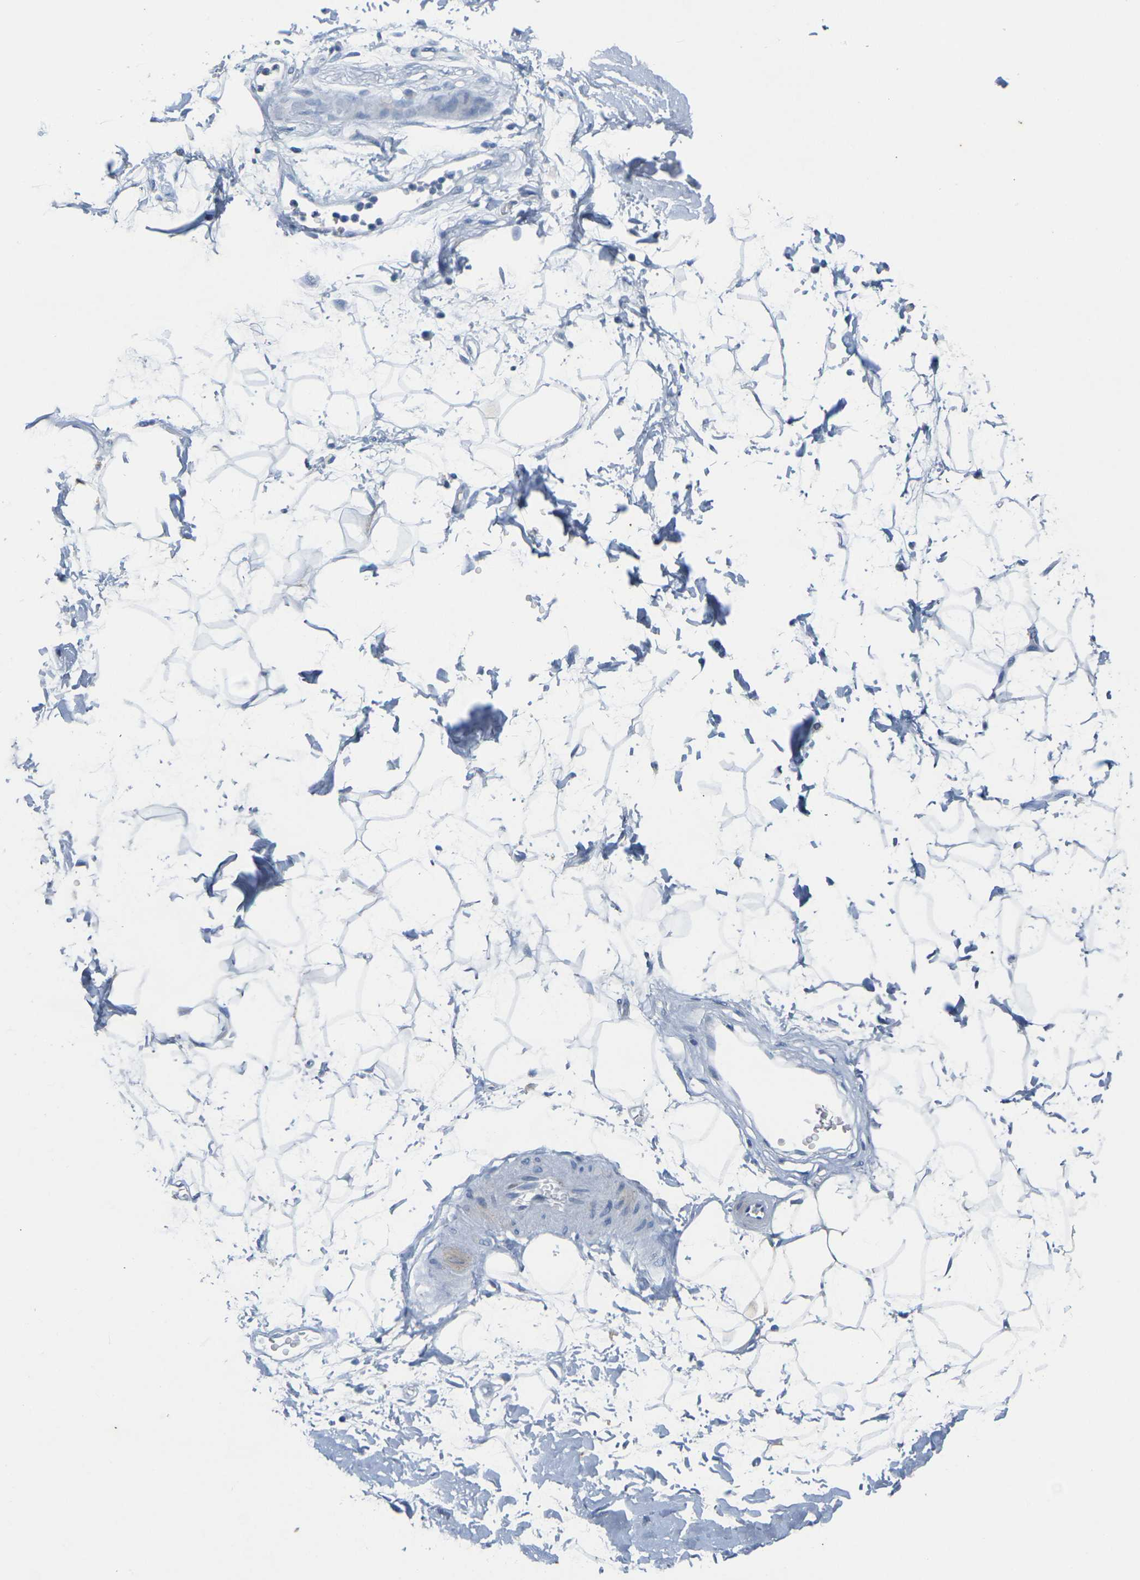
{"staining": {"intensity": "negative", "quantity": "none", "location": "none"}, "tissue": "adipose tissue", "cell_type": "Adipocytes", "image_type": "normal", "snomed": [{"axis": "morphology", "description": "Normal tissue, NOS"}, {"axis": "topography", "description": "Soft tissue"}], "caption": "Immunohistochemical staining of benign human adipose tissue exhibits no significant staining in adipocytes. (Stains: DAB (3,3'-diaminobenzidine) immunohistochemistry (IHC) with hematoxylin counter stain, Microscopy: brightfield microscopy at high magnification).", "gene": "CDK2", "patient": {"sex": "male", "age": 72}}